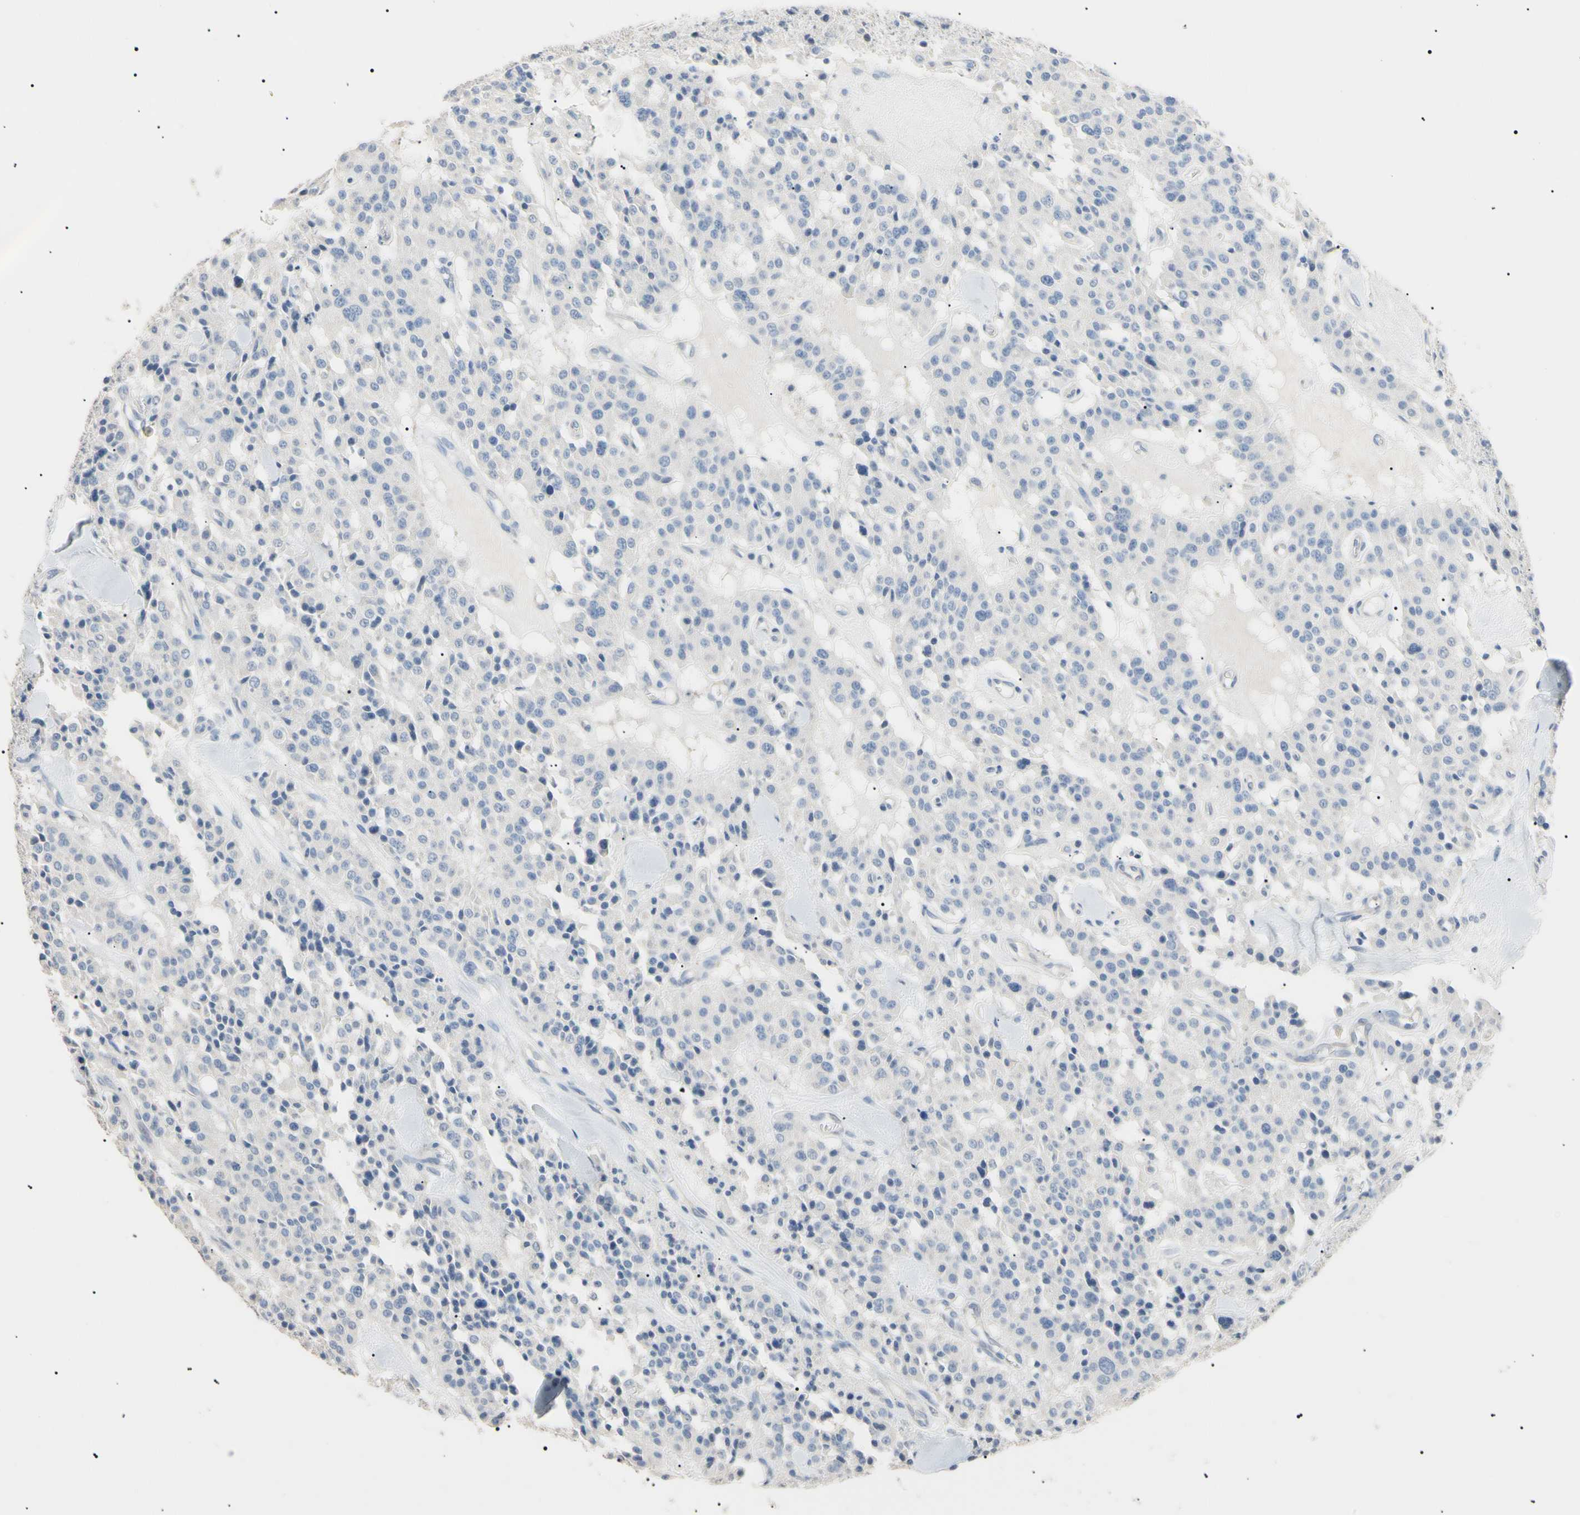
{"staining": {"intensity": "negative", "quantity": "none", "location": "none"}, "tissue": "carcinoid", "cell_type": "Tumor cells", "image_type": "cancer", "snomed": [{"axis": "morphology", "description": "Carcinoid, malignant, NOS"}, {"axis": "topography", "description": "Lung"}], "caption": "High power microscopy photomicrograph of an immunohistochemistry (IHC) micrograph of malignant carcinoid, revealing no significant expression in tumor cells. (Immunohistochemistry (ihc), brightfield microscopy, high magnification).", "gene": "CGB3", "patient": {"sex": "male", "age": 30}}